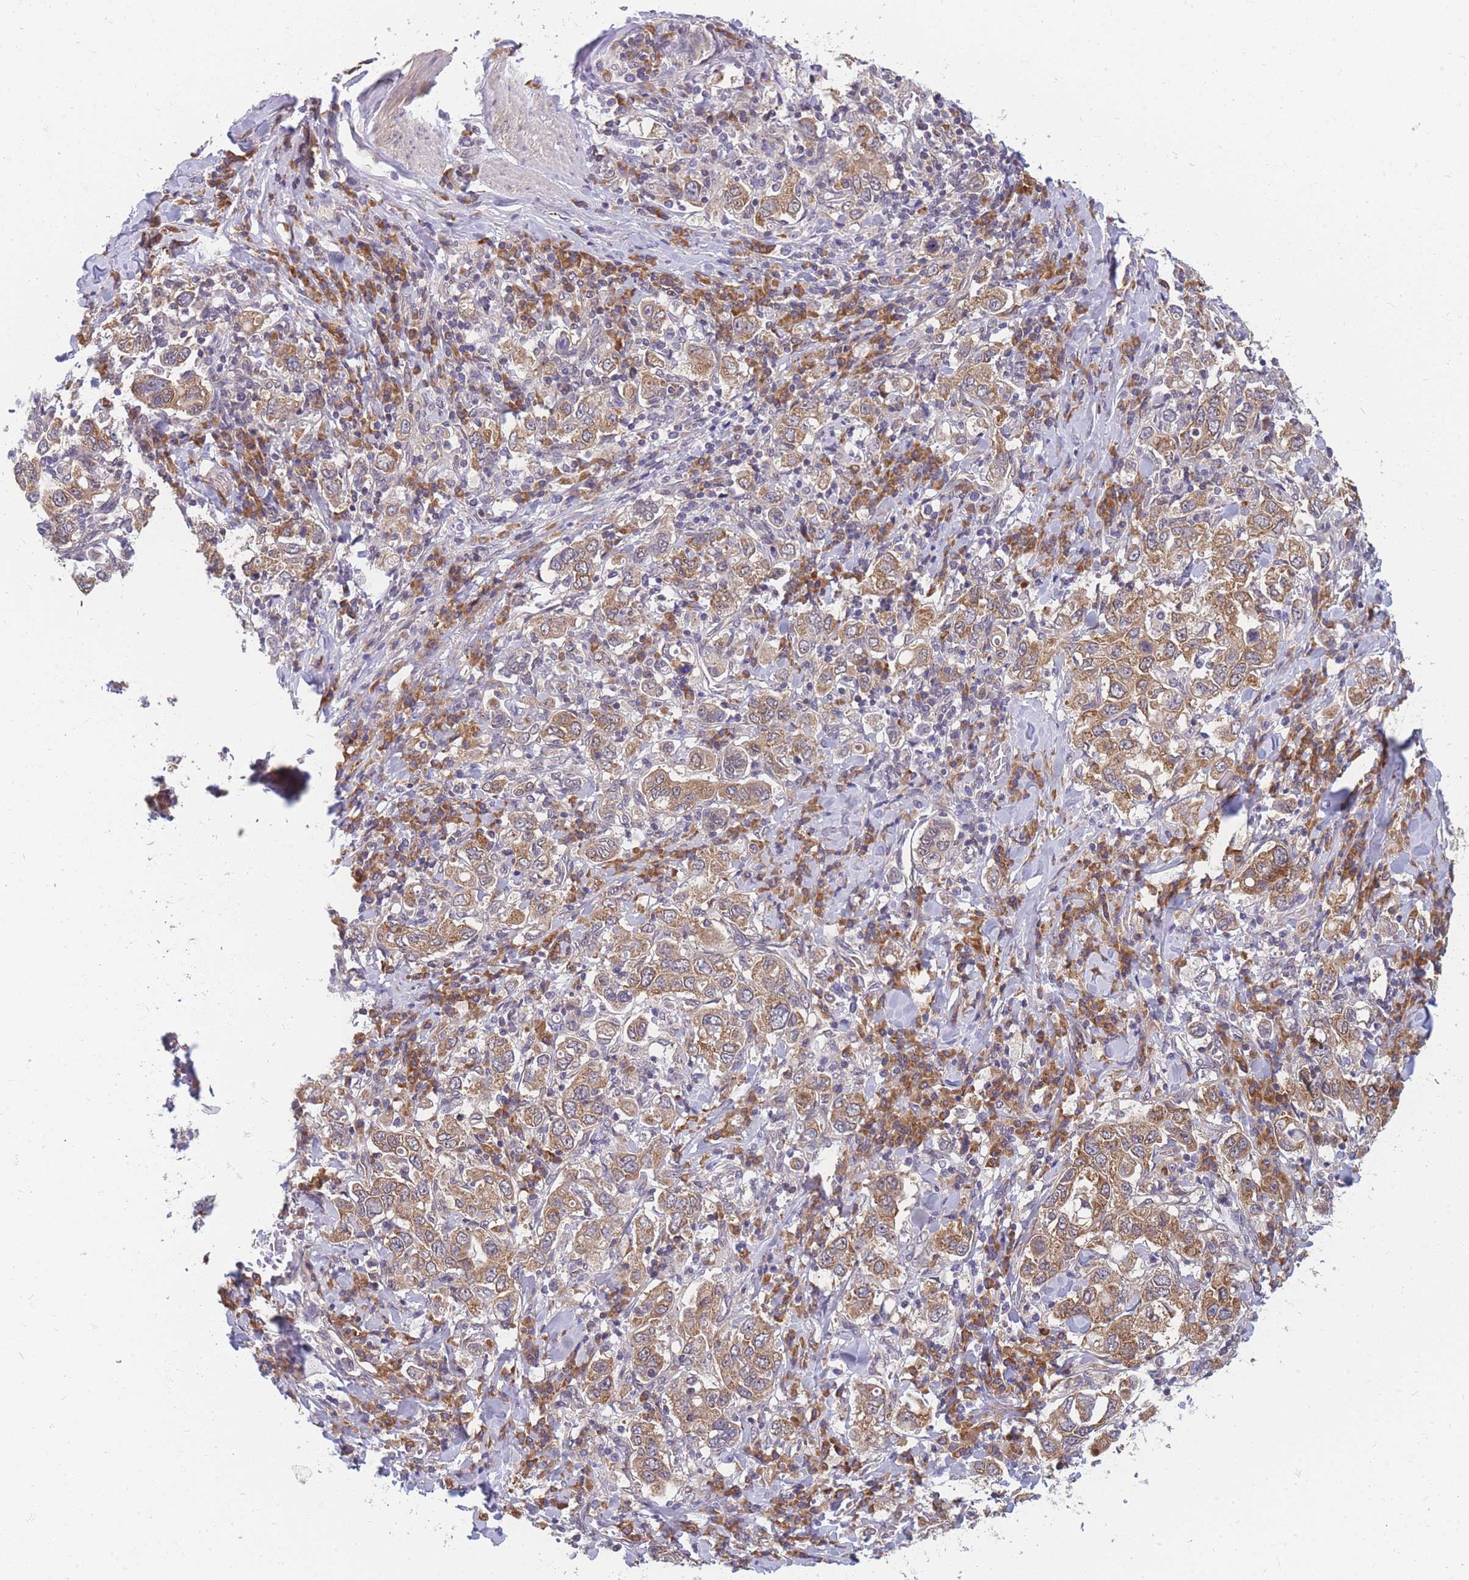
{"staining": {"intensity": "moderate", "quantity": ">75%", "location": "cytoplasmic/membranous"}, "tissue": "stomach cancer", "cell_type": "Tumor cells", "image_type": "cancer", "snomed": [{"axis": "morphology", "description": "Adenocarcinoma, NOS"}, {"axis": "topography", "description": "Stomach, upper"}], "caption": "Human stomach cancer (adenocarcinoma) stained for a protein (brown) reveals moderate cytoplasmic/membranous positive staining in about >75% of tumor cells.", "gene": "MRPL23", "patient": {"sex": "male", "age": 62}}